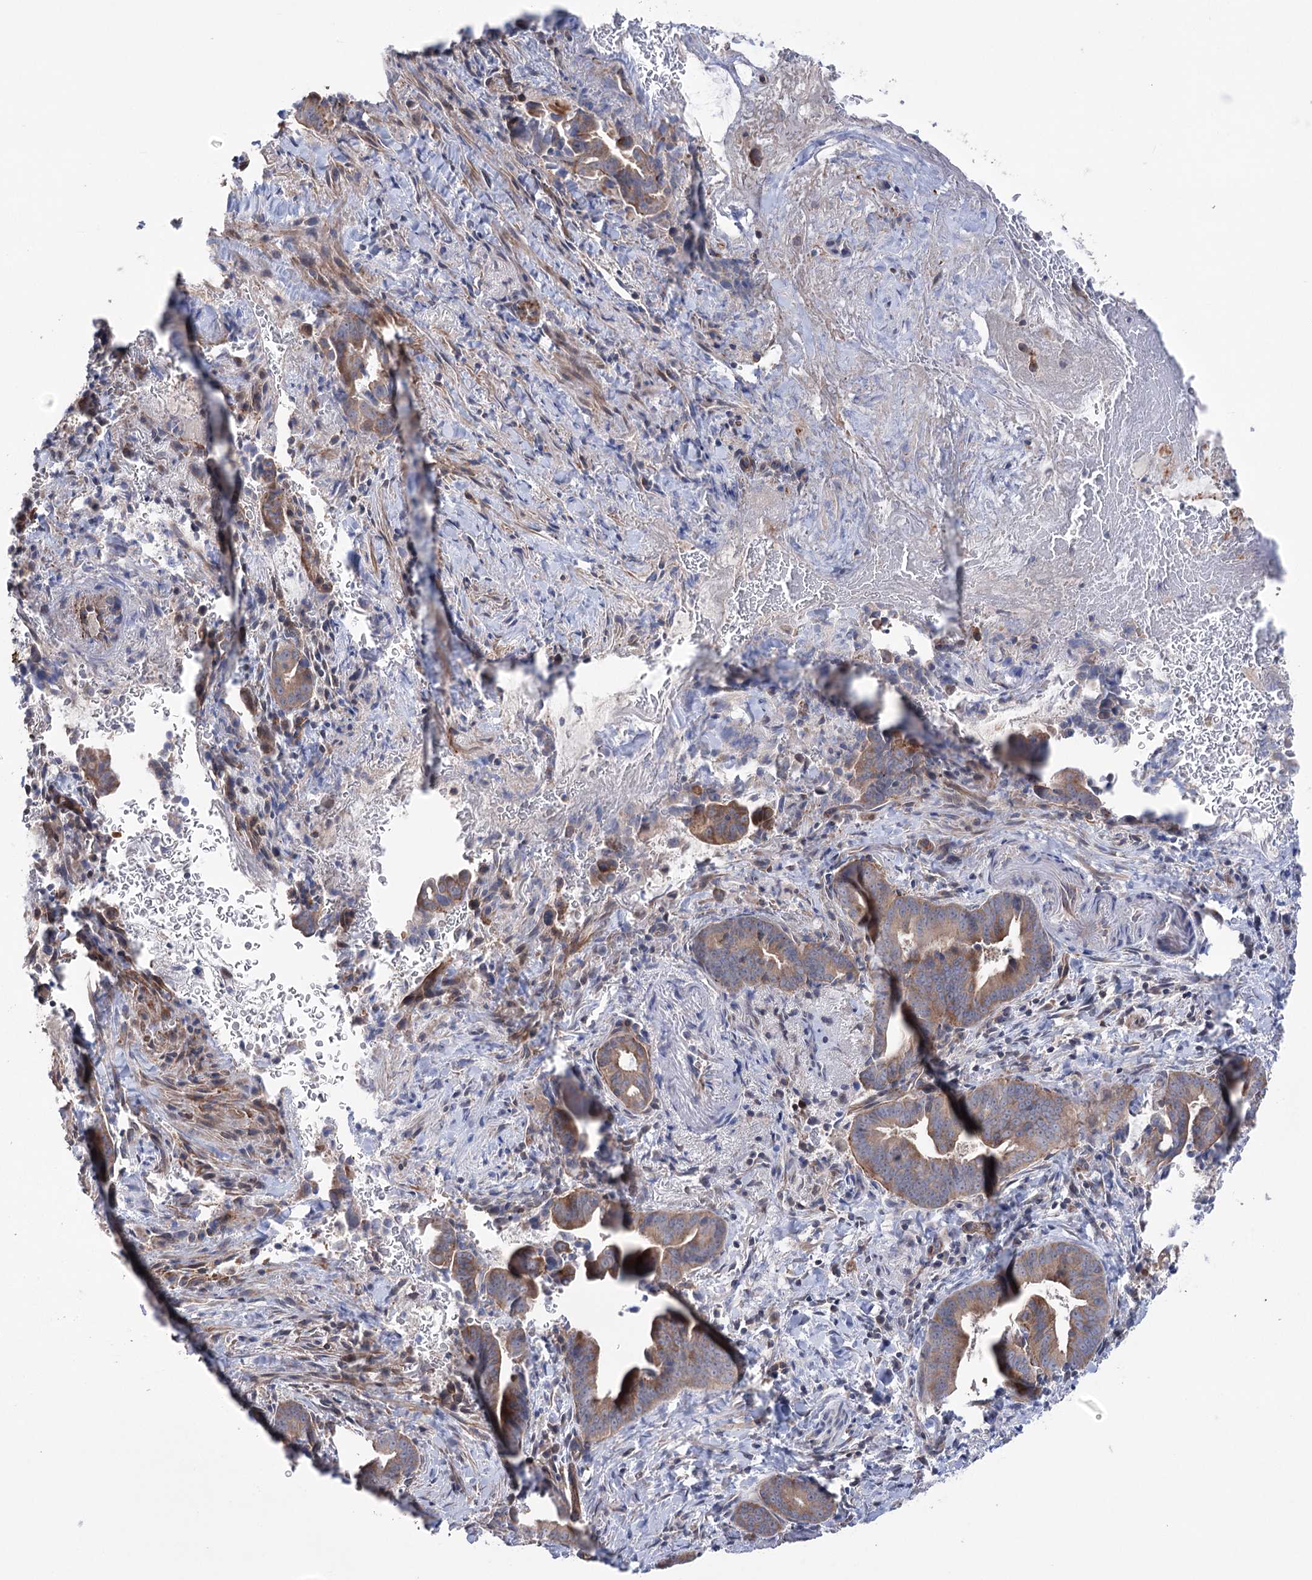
{"staining": {"intensity": "weak", "quantity": "25%-75%", "location": "cytoplasmic/membranous"}, "tissue": "pancreatic cancer", "cell_type": "Tumor cells", "image_type": "cancer", "snomed": [{"axis": "morphology", "description": "Adenocarcinoma, NOS"}, {"axis": "topography", "description": "Pancreas"}], "caption": "Brown immunohistochemical staining in pancreatic adenocarcinoma demonstrates weak cytoplasmic/membranous staining in approximately 25%-75% of tumor cells.", "gene": "TRIM71", "patient": {"sex": "female", "age": 63}}